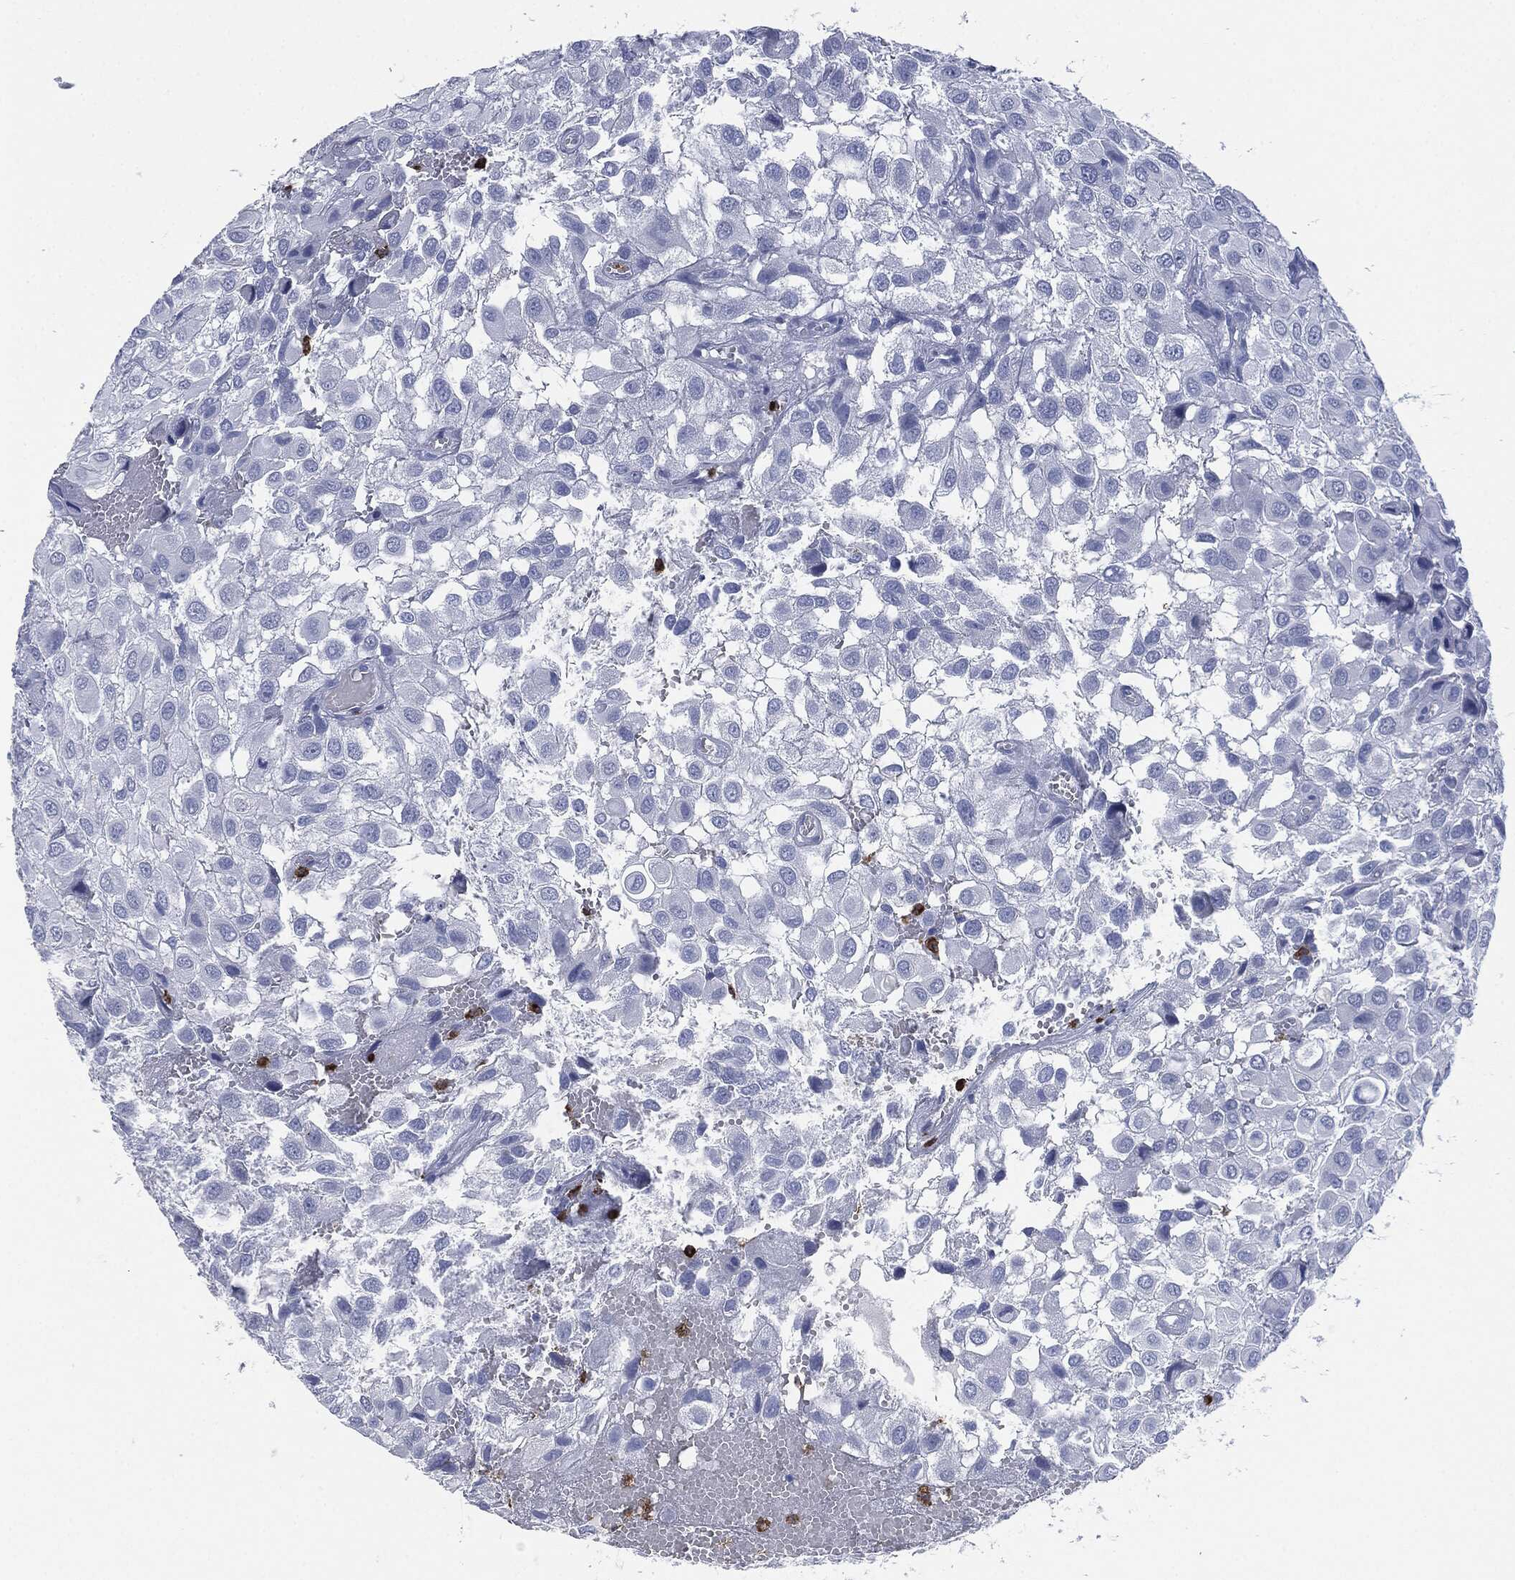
{"staining": {"intensity": "negative", "quantity": "none", "location": "none"}, "tissue": "urothelial cancer", "cell_type": "Tumor cells", "image_type": "cancer", "snomed": [{"axis": "morphology", "description": "Urothelial carcinoma, High grade"}, {"axis": "topography", "description": "Urinary bladder"}], "caption": "The micrograph exhibits no staining of tumor cells in high-grade urothelial carcinoma.", "gene": "CEACAM8", "patient": {"sex": "male", "age": 56}}